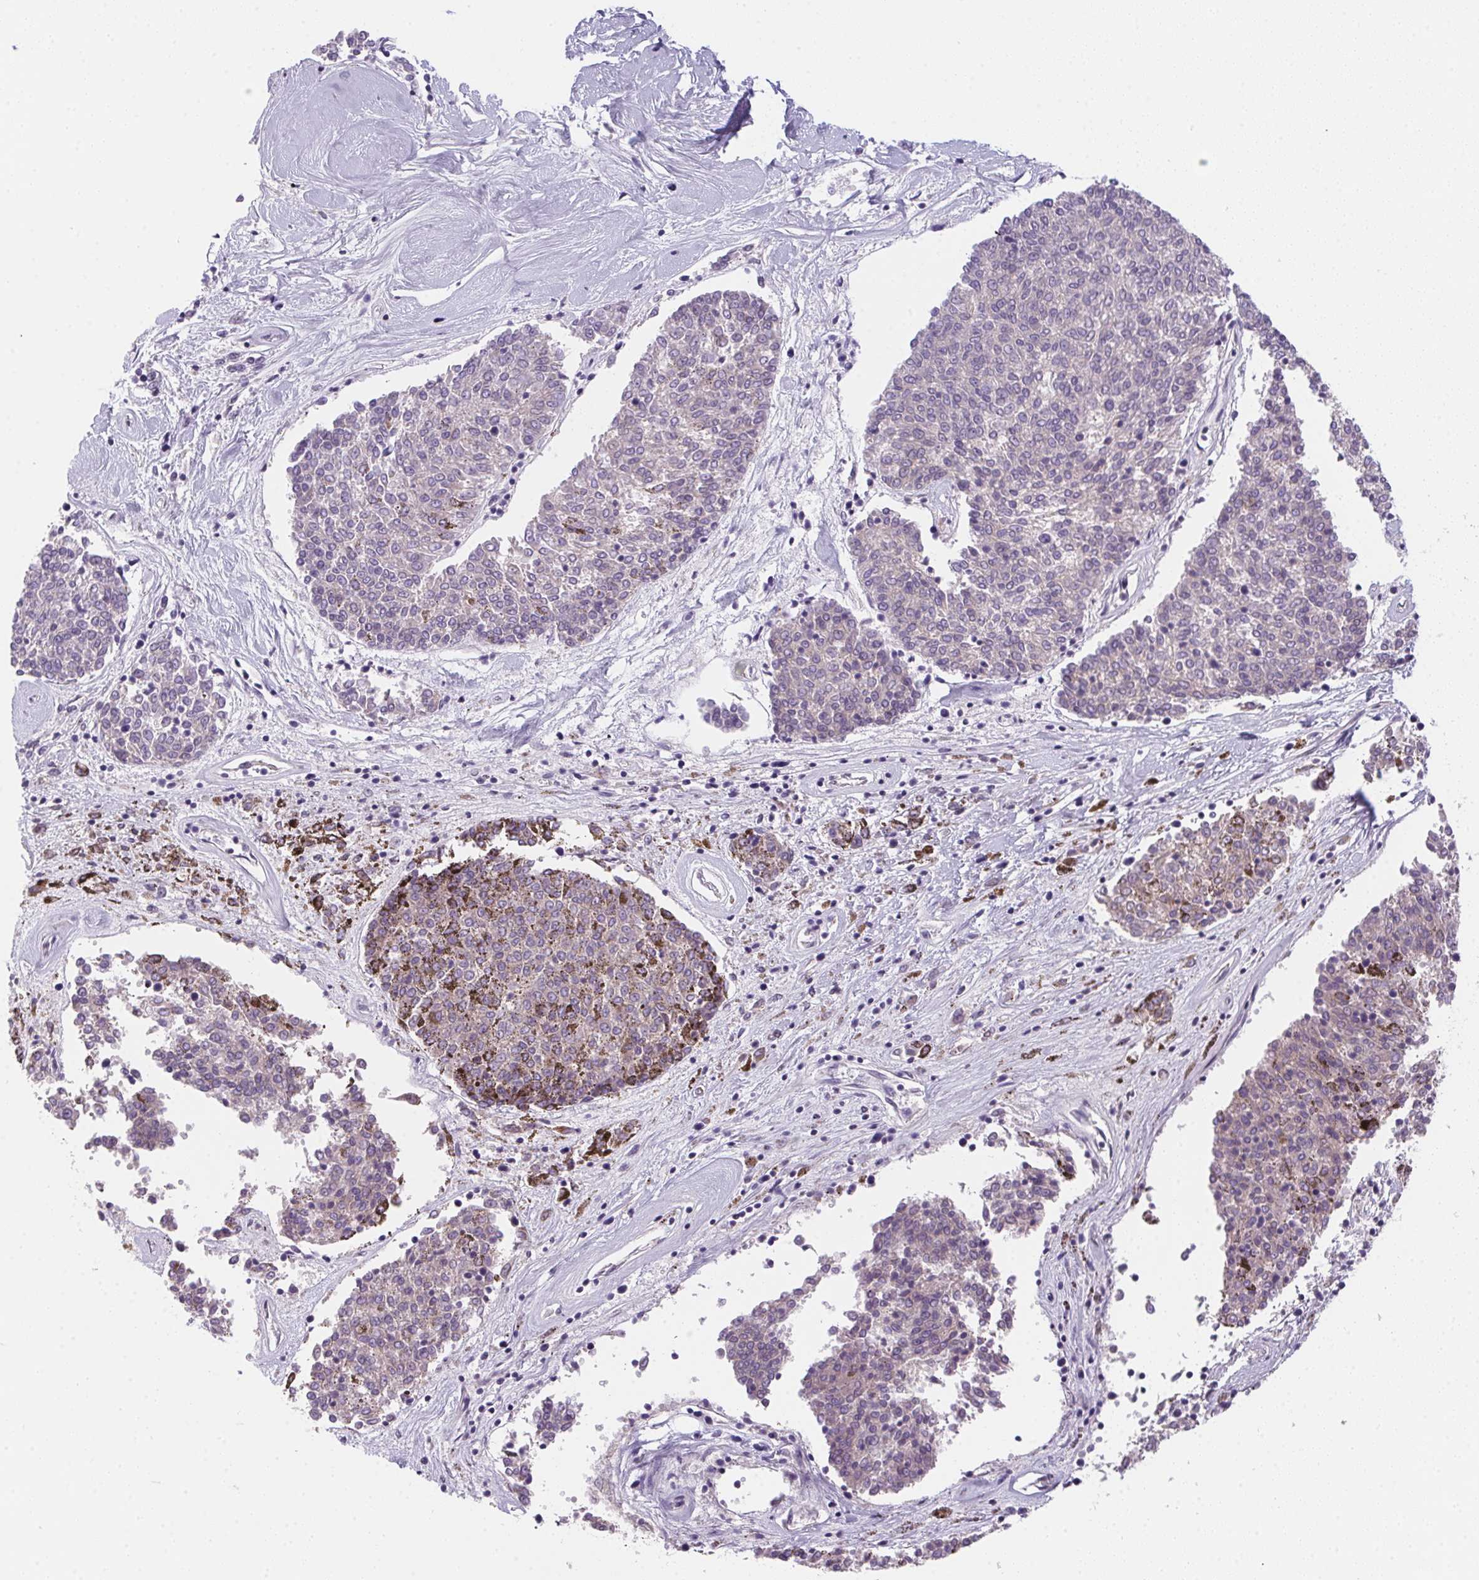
{"staining": {"intensity": "negative", "quantity": "none", "location": "none"}, "tissue": "melanoma", "cell_type": "Tumor cells", "image_type": "cancer", "snomed": [{"axis": "morphology", "description": "Malignant melanoma, NOS"}, {"axis": "topography", "description": "Skin"}], "caption": "Immunohistochemical staining of human melanoma exhibits no significant staining in tumor cells.", "gene": "PRKAA1", "patient": {"sex": "female", "age": 72}}